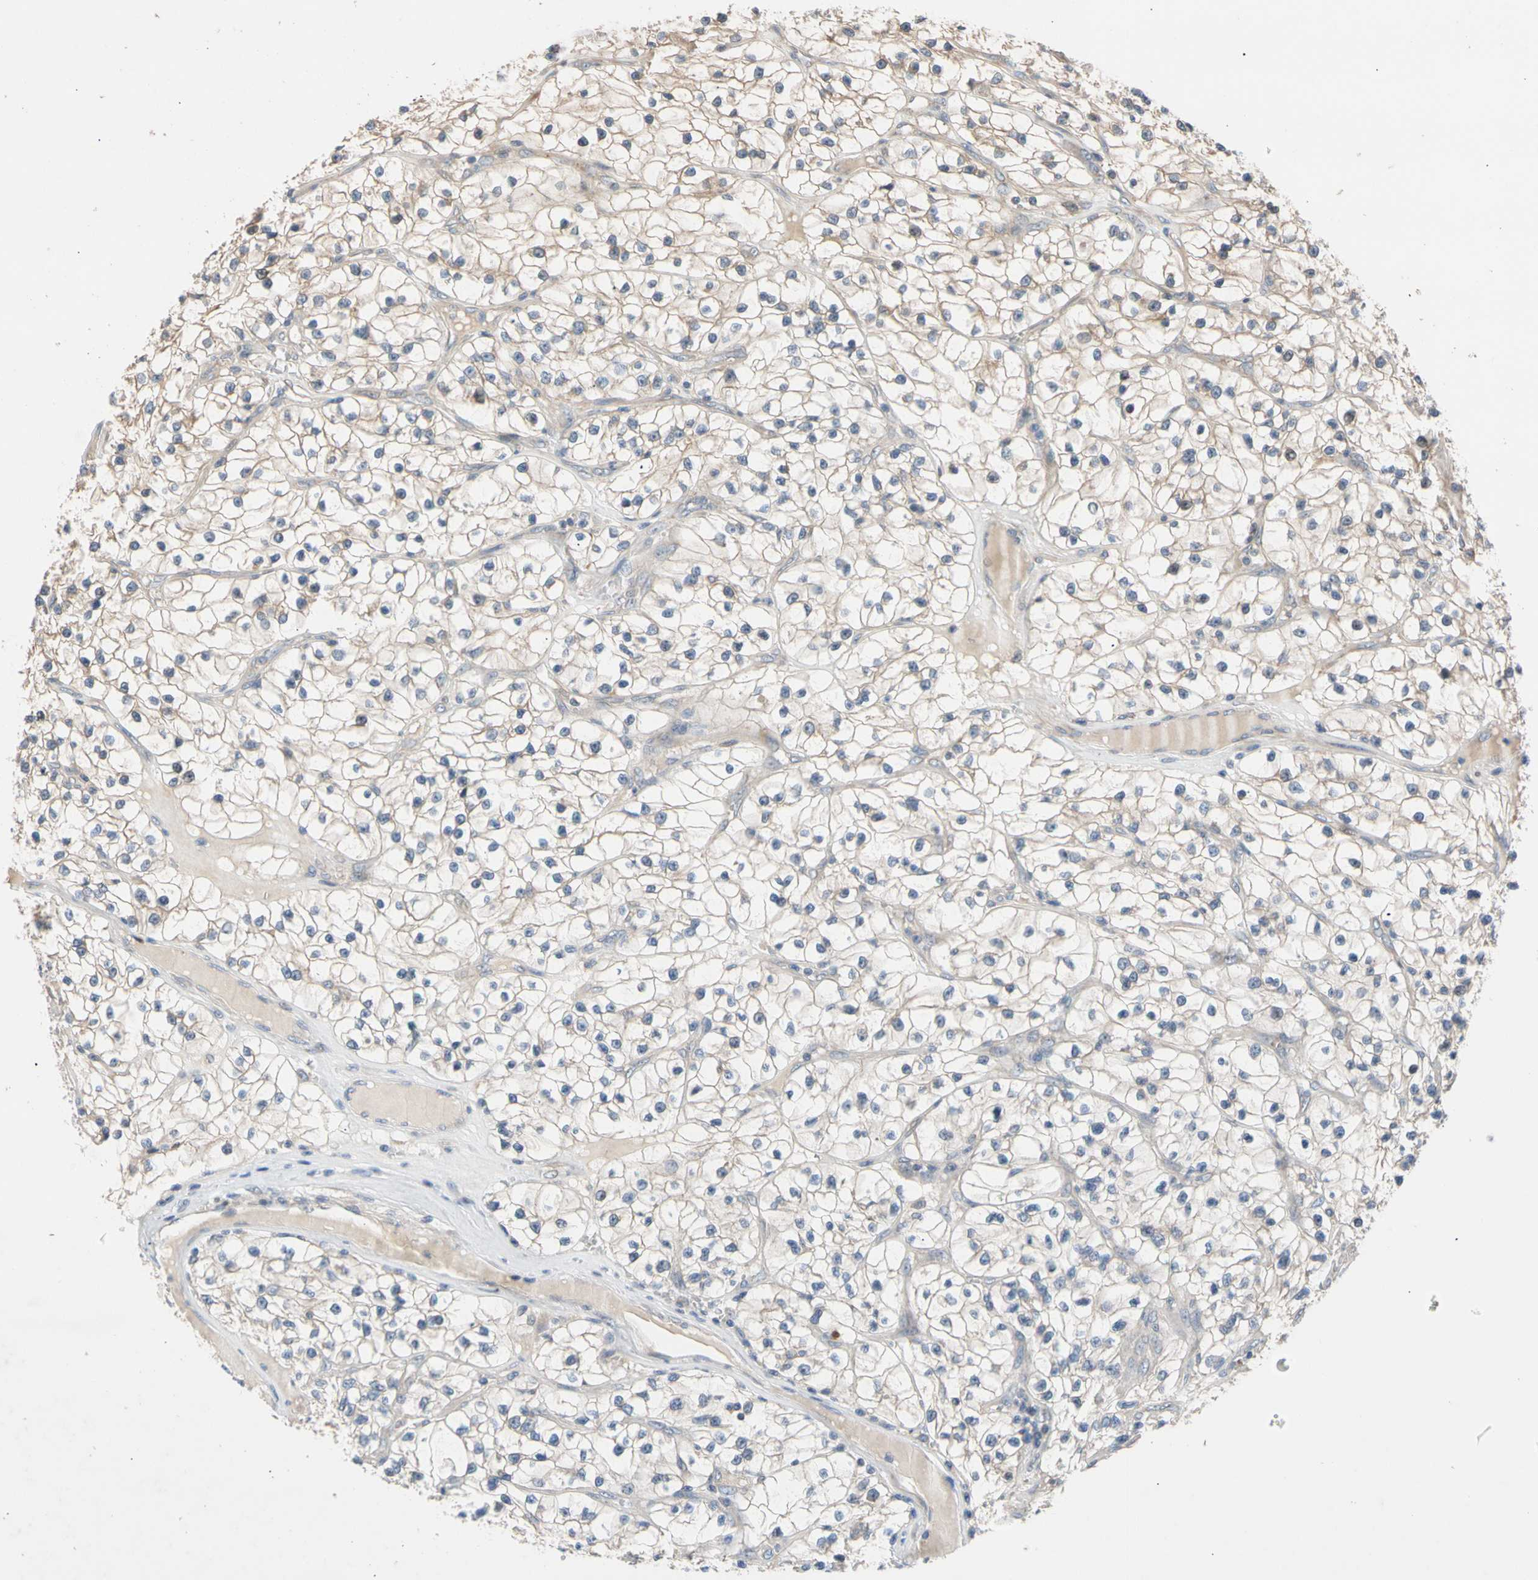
{"staining": {"intensity": "weak", "quantity": "<25%", "location": "cytoplasmic/membranous"}, "tissue": "renal cancer", "cell_type": "Tumor cells", "image_type": "cancer", "snomed": [{"axis": "morphology", "description": "Adenocarcinoma, NOS"}, {"axis": "topography", "description": "Kidney"}], "caption": "Renal adenocarcinoma was stained to show a protein in brown. There is no significant positivity in tumor cells.", "gene": "CNST", "patient": {"sex": "female", "age": 57}}